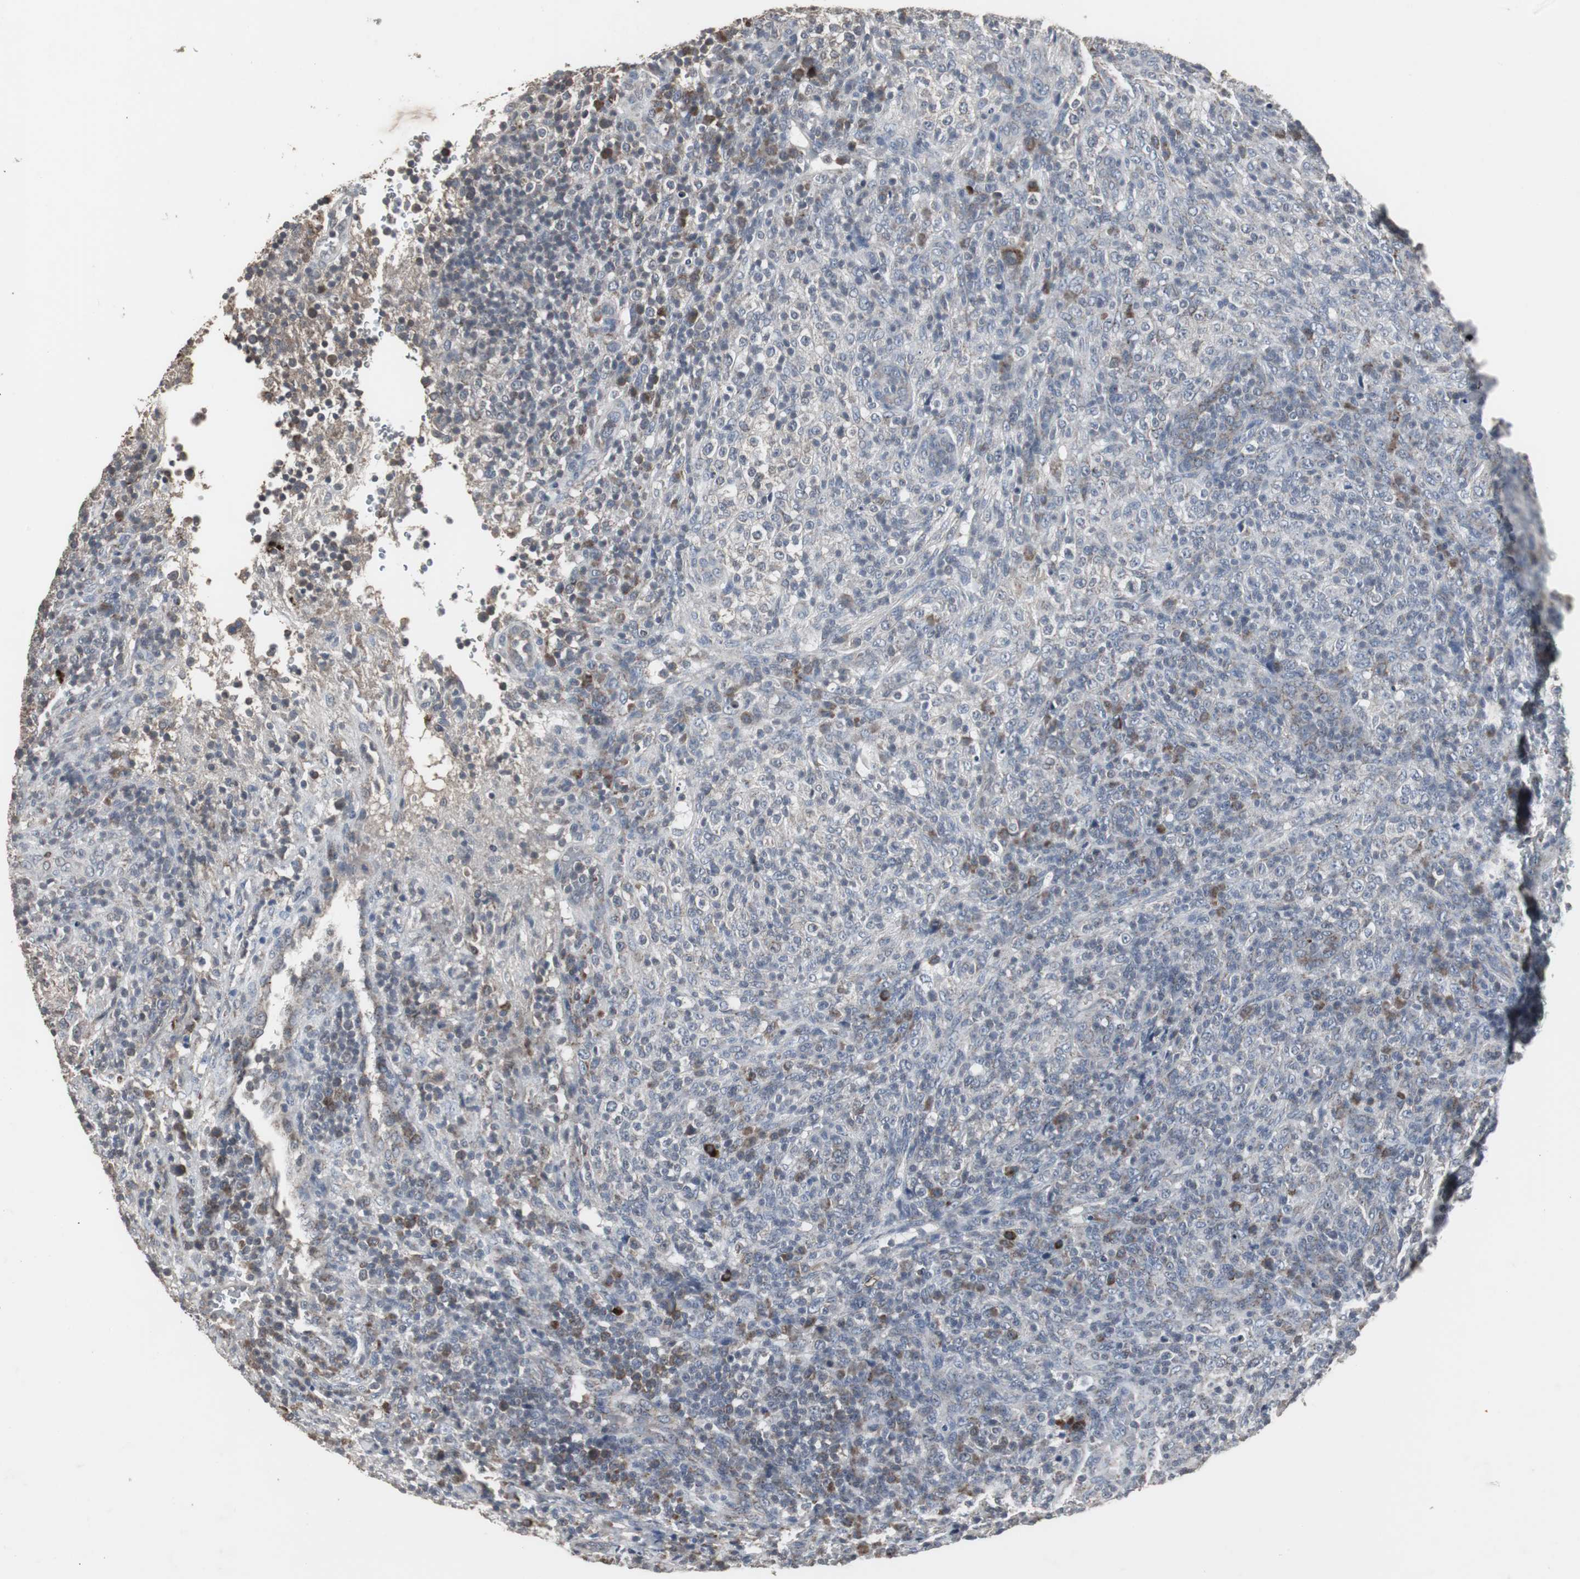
{"staining": {"intensity": "moderate", "quantity": "<25%", "location": "cytoplasmic/membranous"}, "tissue": "lymphoma", "cell_type": "Tumor cells", "image_type": "cancer", "snomed": [{"axis": "morphology", "description": "Malignant lymphoma, non-Hodgkin's type, High grade"}, {"axis": "topography", "description": "Lymph node"}], "caption": "Moderate cytoplasmic/membranous staining is seen in approximately <25% of tumor cells in lymphoma.", "gene": "ACAA1", "patient": {"sex": "female", "age": 76}}